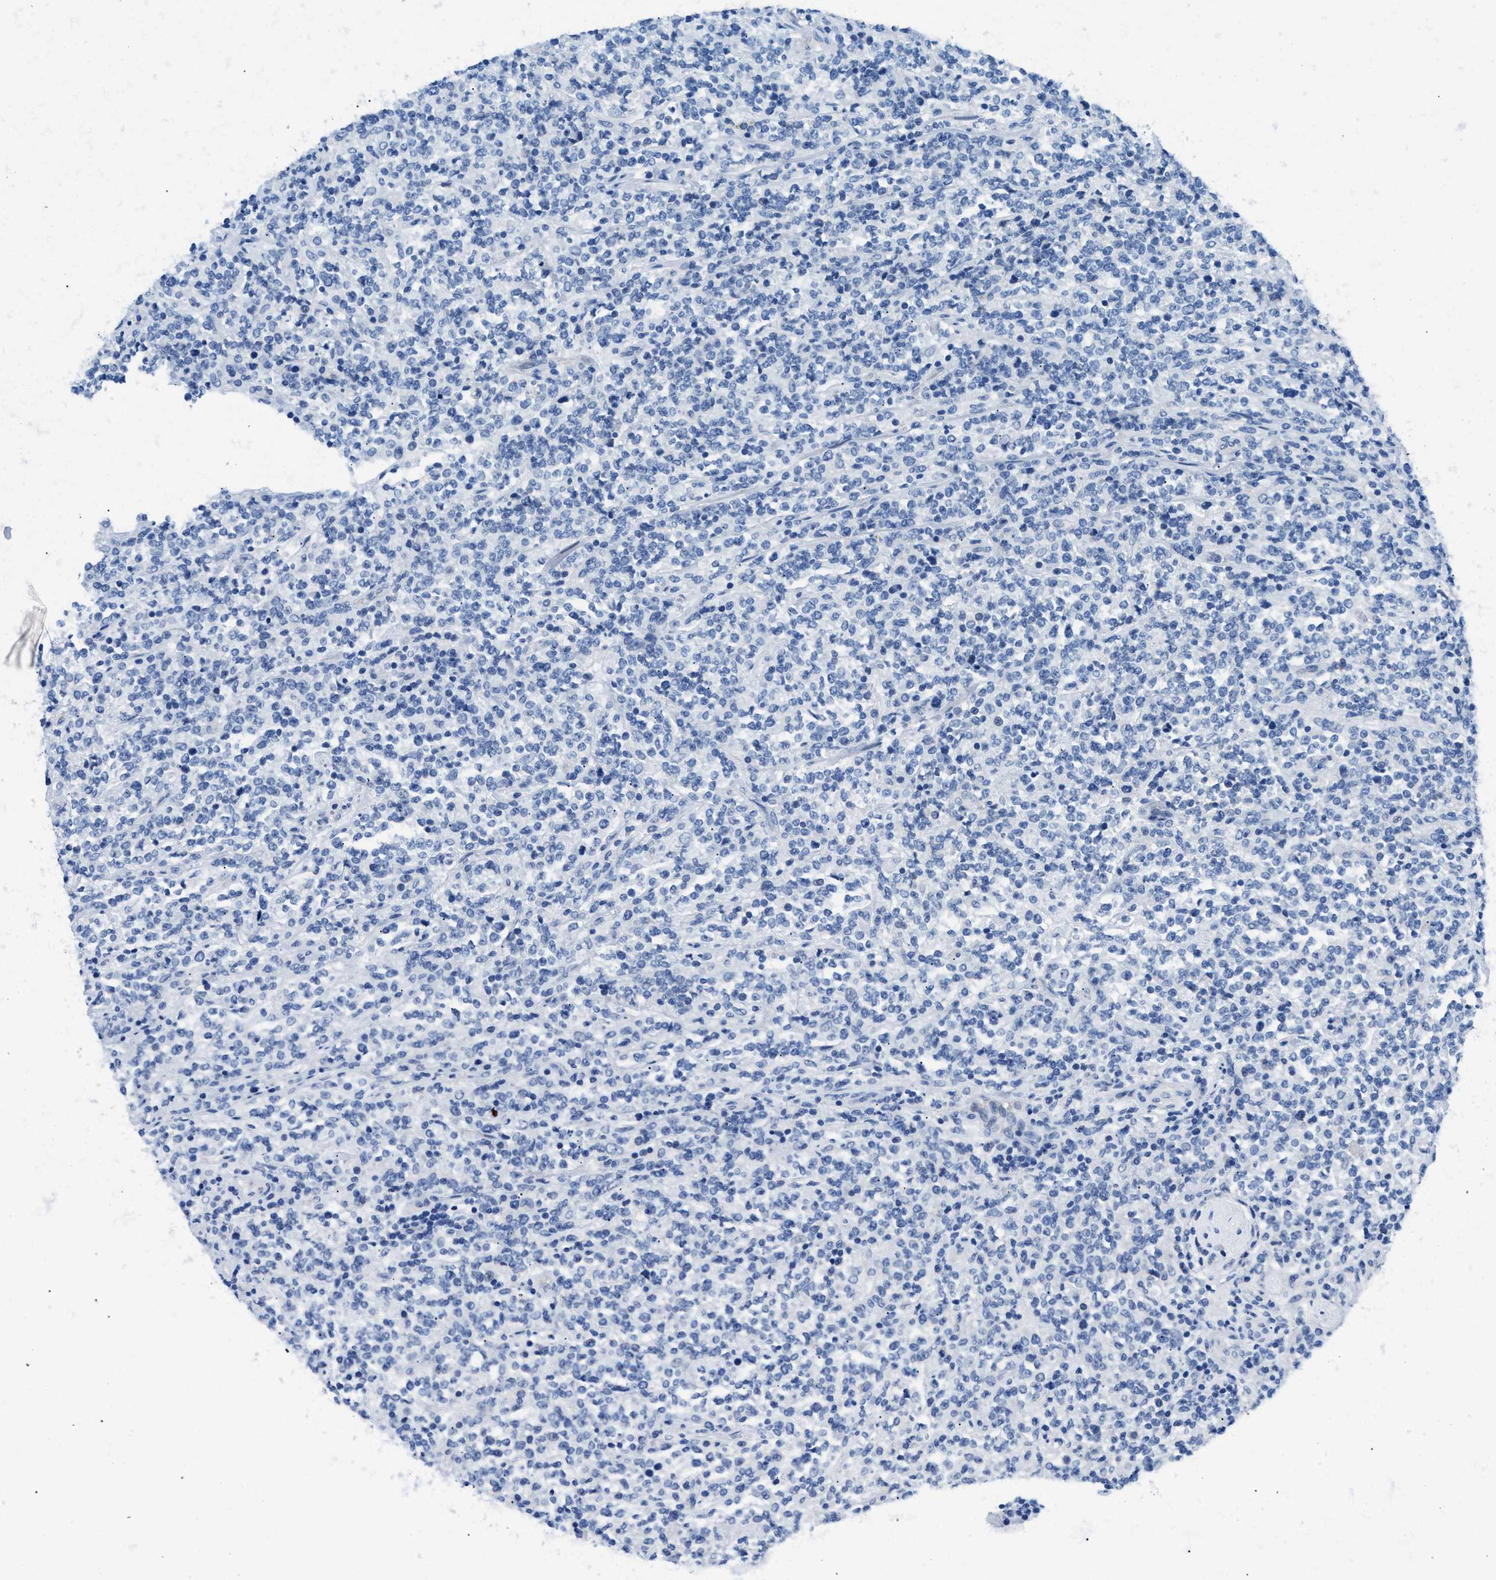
{"staining": {"intensity": "negative", "quantity": "none", "location": "none"}, "tissue": "lymphoma", "cell_type": "Tumor cells", "image_type": "cancer", "snomed": [{"axis": "morphology", "description": "Malignant lymphoma, non-Hodgkin's type, High grade"}, {"axis": "topography", "description": "Soft tissue"}], "caption": "High magnification brightfield microscopy of lymphoma stained with DAB (brown) and counterstained with hematoxylin (blue): tumor cells show no significant staining. Brightfield microscopy of immunohistochemistry (IHC) stained with DAB (brown) and hematoxylin (blue), captured at high magnification.", "gene": "MBL2", "patient": {"sex": "male", "age": 18}}